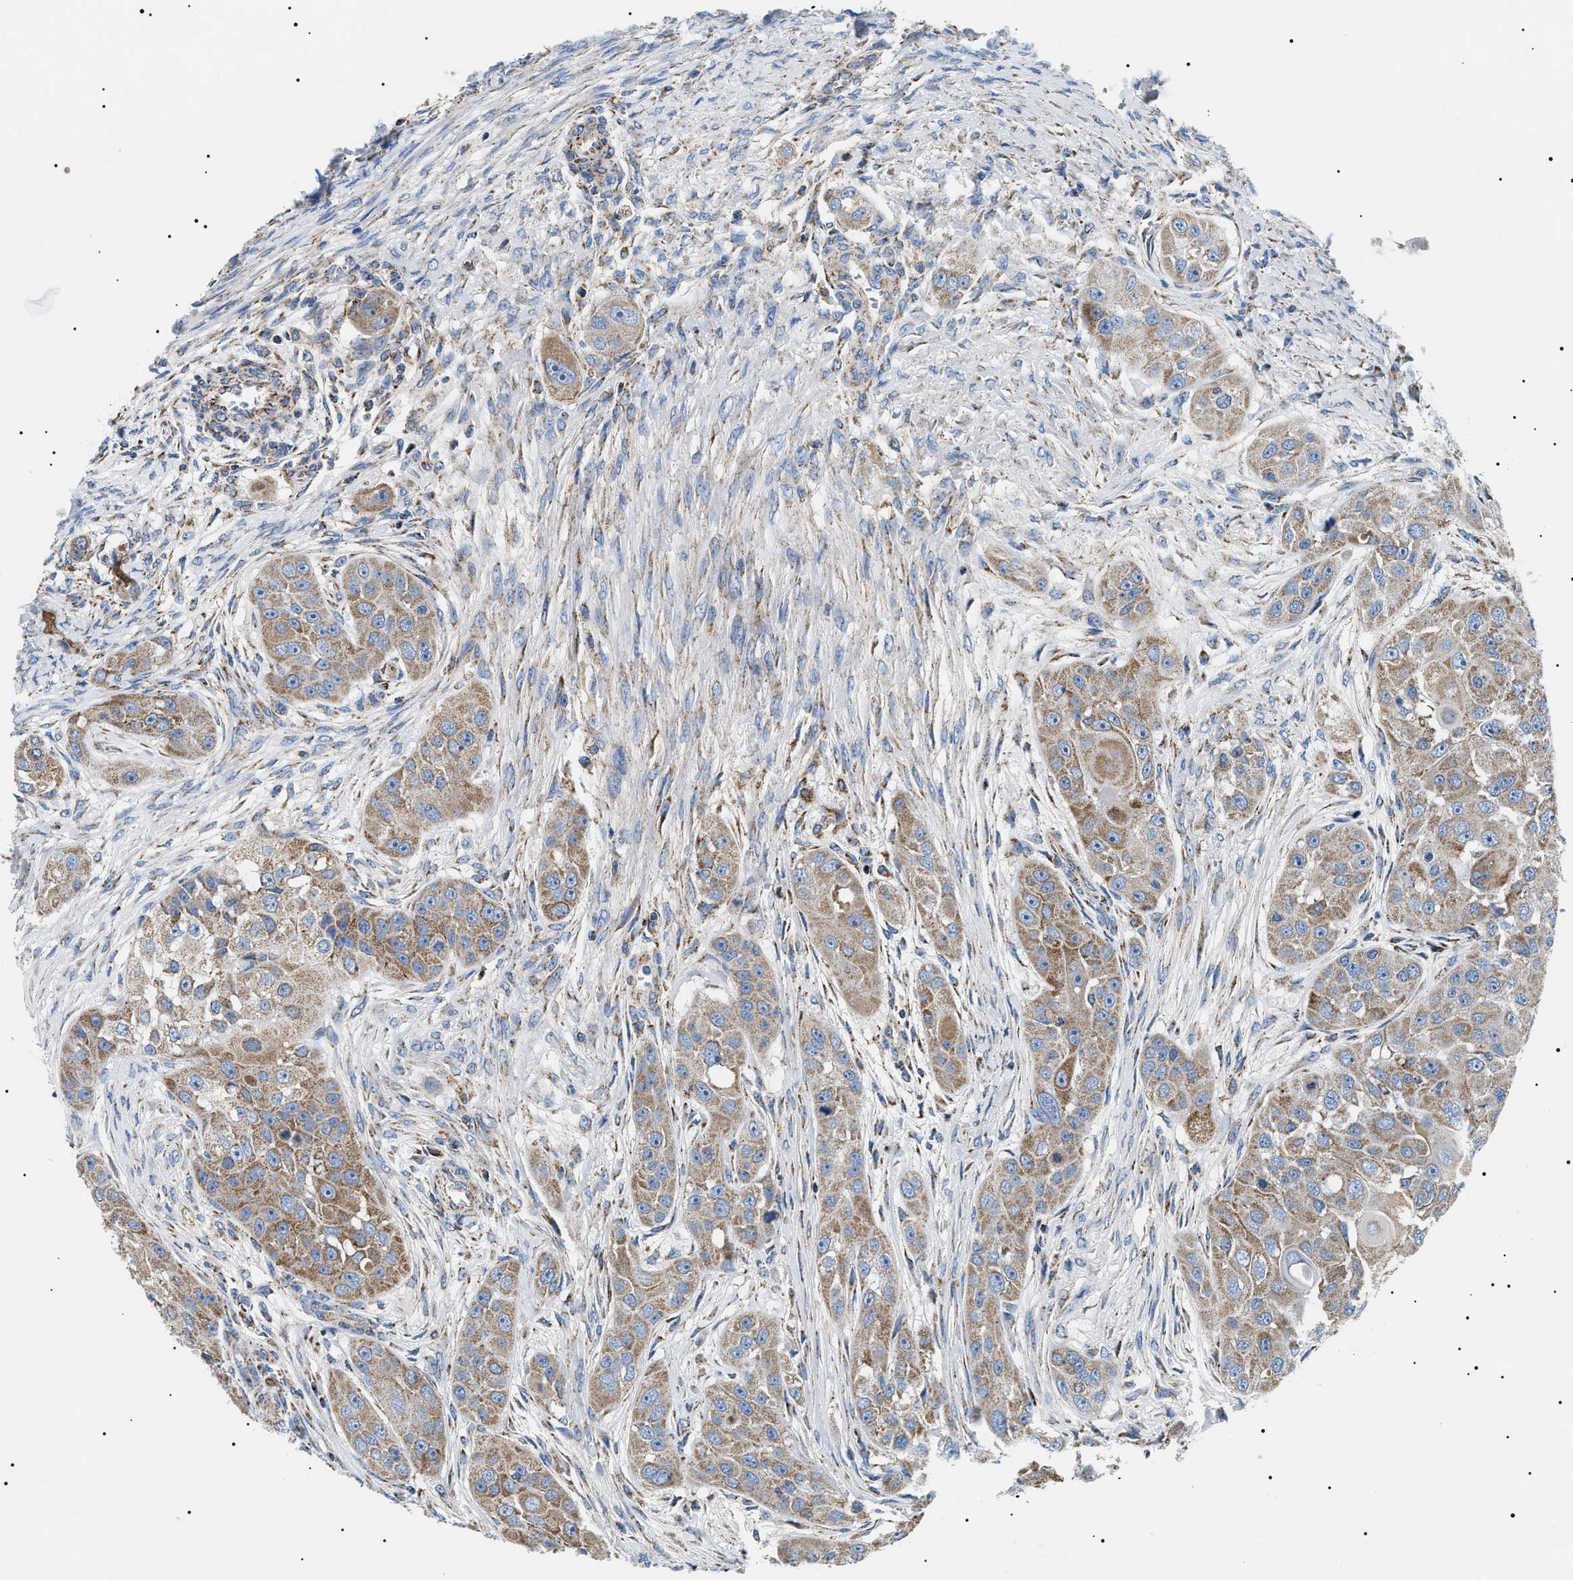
{"staining": {"intensity": "moderate", "quantity": "25%-75%", "location": "cytoplasmic/membranous"}, "tissue": "head and neck cancer", "cell_type": "Tumor cells", "image_type": "cancer", "snomed": [{"axis": "morphology", "description": "Normal tissue, NOS"}, {"axis": "morphology", "description": "Squamous cell carcinoma, NOS"}, {"axis": "topography", "description": "Skeletal muscle"}, {"axis": "topography", "description": "Head-Neck"}], "caption": "Immunohistochemistry image of neoplastic tissue: squamous cell carcinoma (head and neck) stained using immunohistochemistry (IHC) exhibits medium levels of moderate protein expression localized specifically in the cytoplasmic/membranous of tumor cells, appearing as a cytoplasmic/membranous brown color.", "gene": "OXSM", "patient": {"sex": "male", "age": 51}}